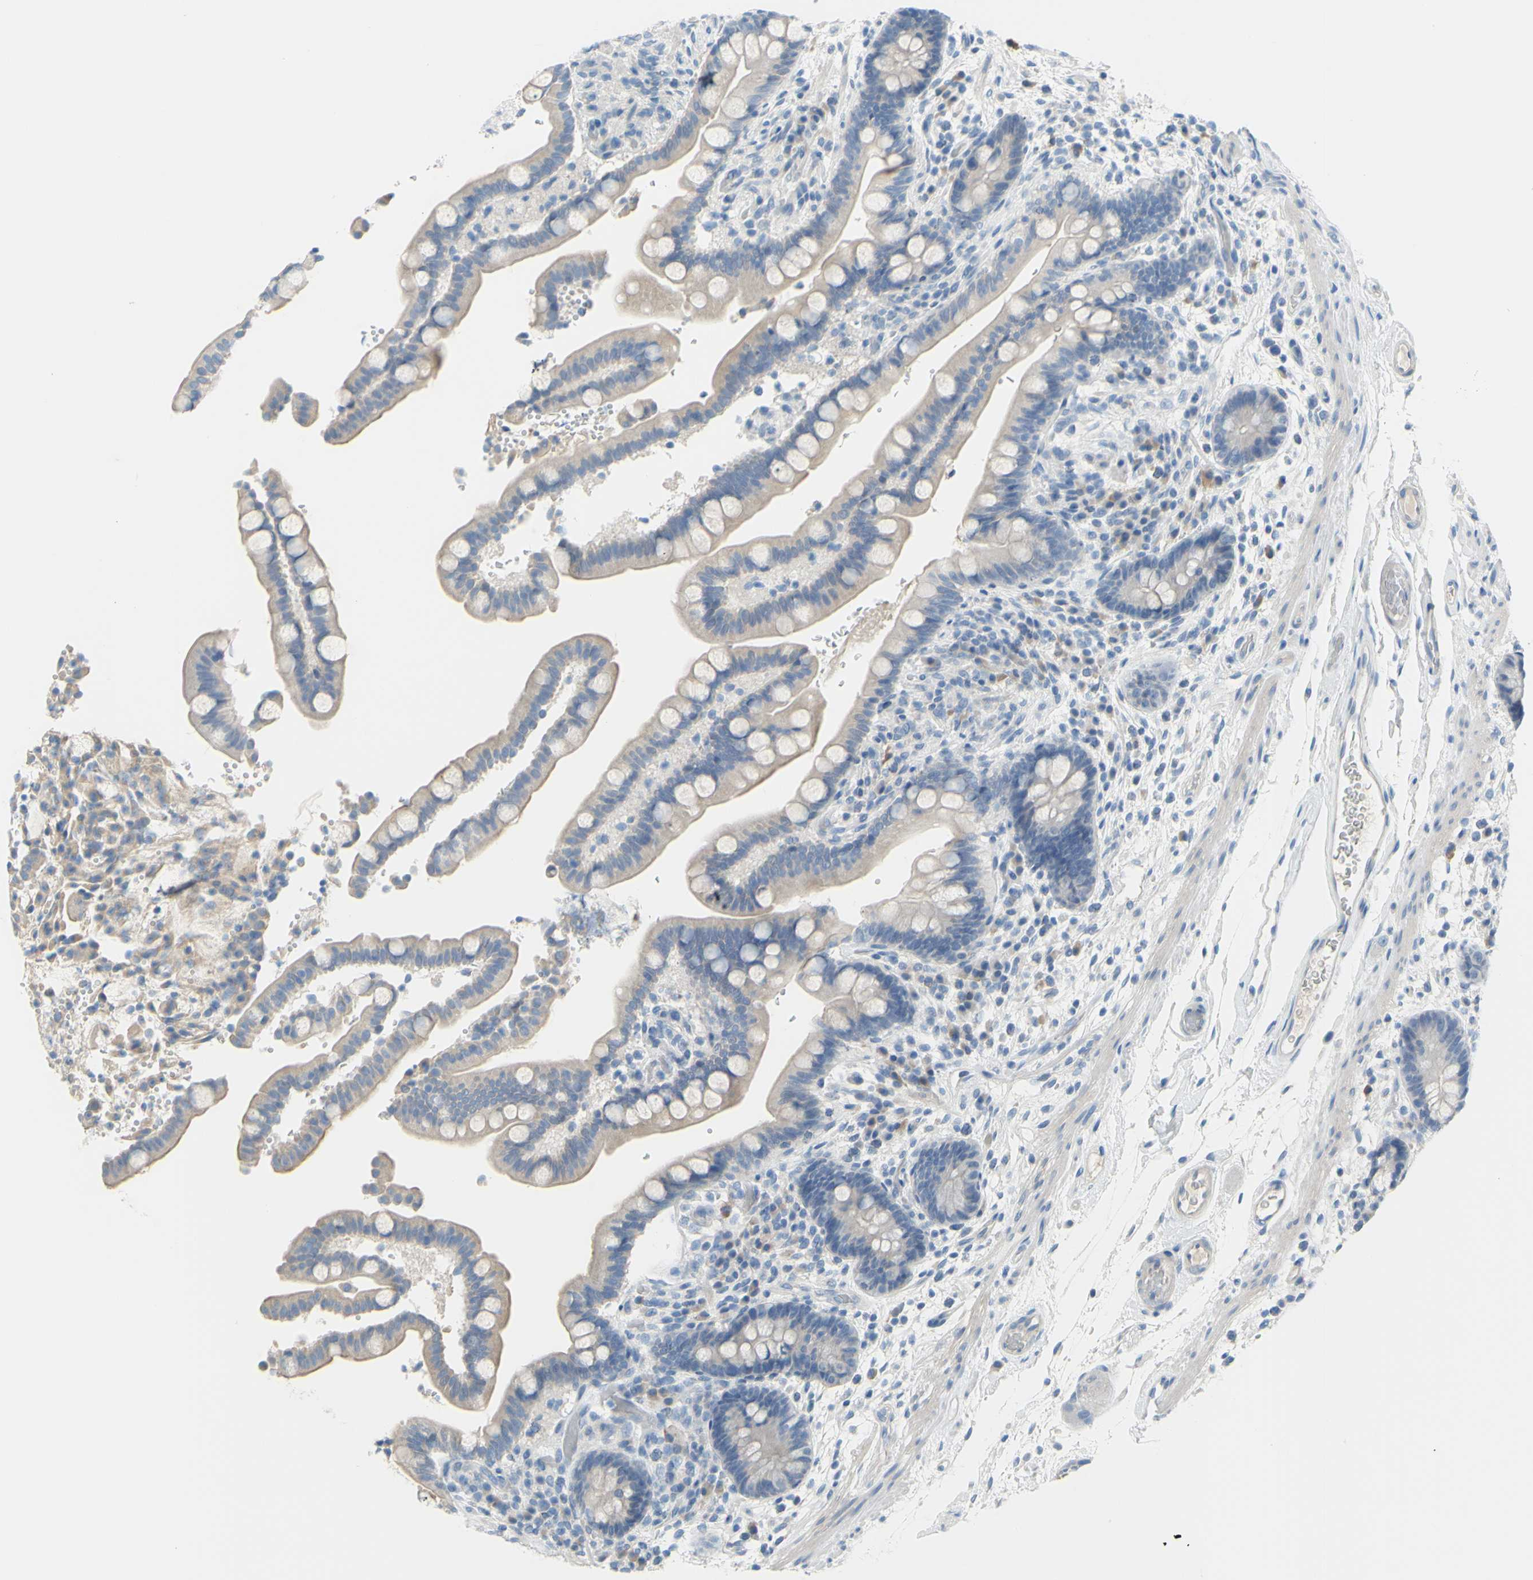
{"staining": {"intensity": "negative", "quantity": "none", "location": "none"}, "tissue": "colon", "cell_type": "Endothelial cells", "image_type": "normal", "snomed": [{"axis": "morphology", "description": "Normal tissue, NOS"}, {"axis": "topography", "description": "Colon"}], "caption": "Immunohistochemistry (IHC) of normal human colon displays no staining in endothelial cells. The staining was performed using DAB (3,3'-diaminobenzidine) to visualize the protein expression in brown, while the nuclei were stained in blue with hematoxylin (Magnification: 20x).", "gene": "SLC1A2", "patient": {"sex": "male", "age": 73}}